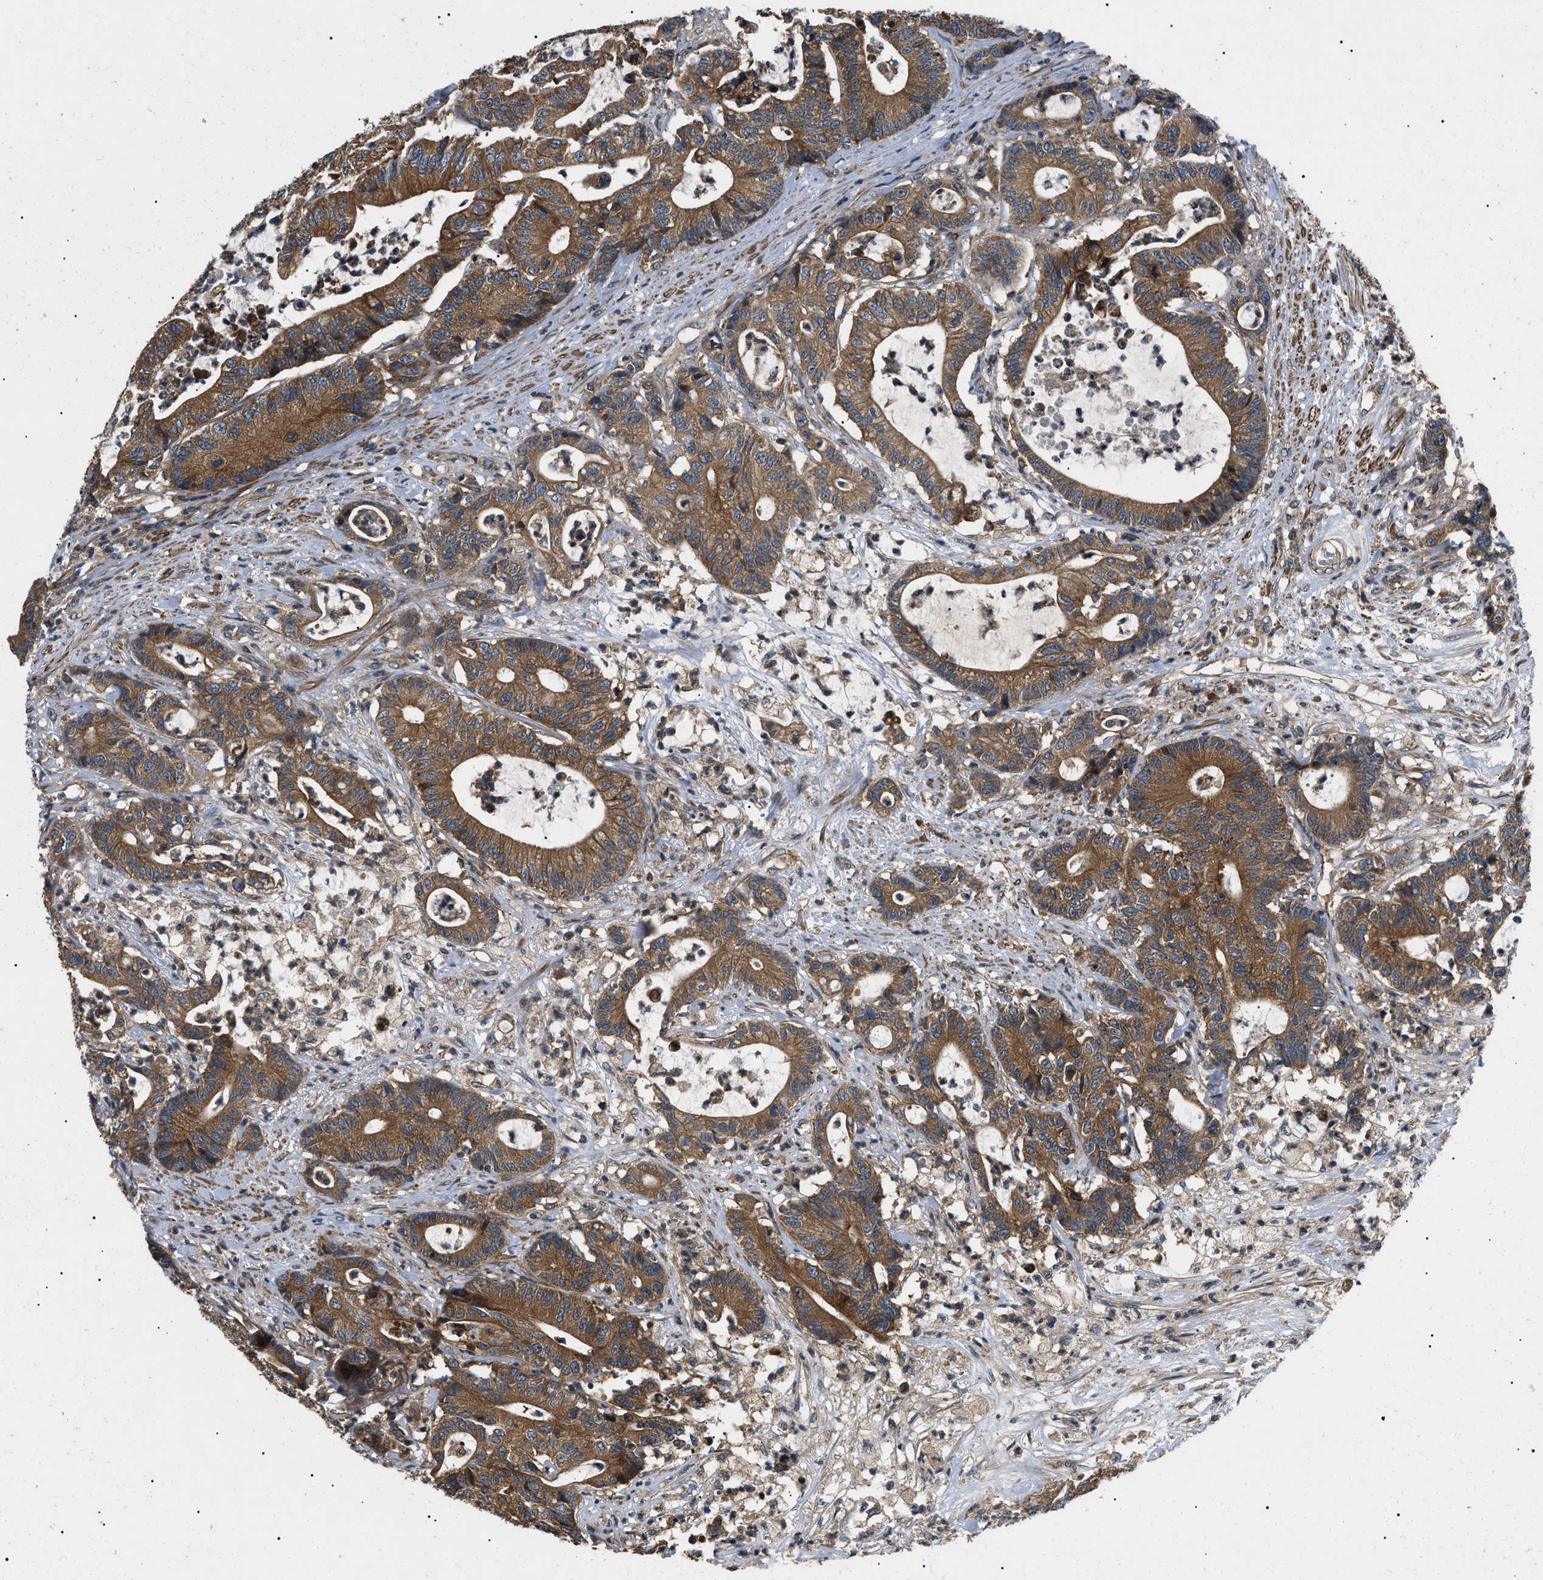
{"staining": {"intensity": "strong", "quantity": ">75%", "location": "cytoplasmic/membranous"}, "tissue": "colorectal cancer", "cell_type": "Tumor cells", "image_type": "cancer", "snomed": [{"axis": "morphology", "description": "Adenocarcinoma, NOS"}, {"axis": "topography", "description": "Colon"}], "caption": "Protein staining of colorectal cancer tissue demonstrates strong cytoplasmic/membranous expression in about >75% of tumor cells.", "gene": "PPM1B", "patient": {"sex": "female", "age": 84}}